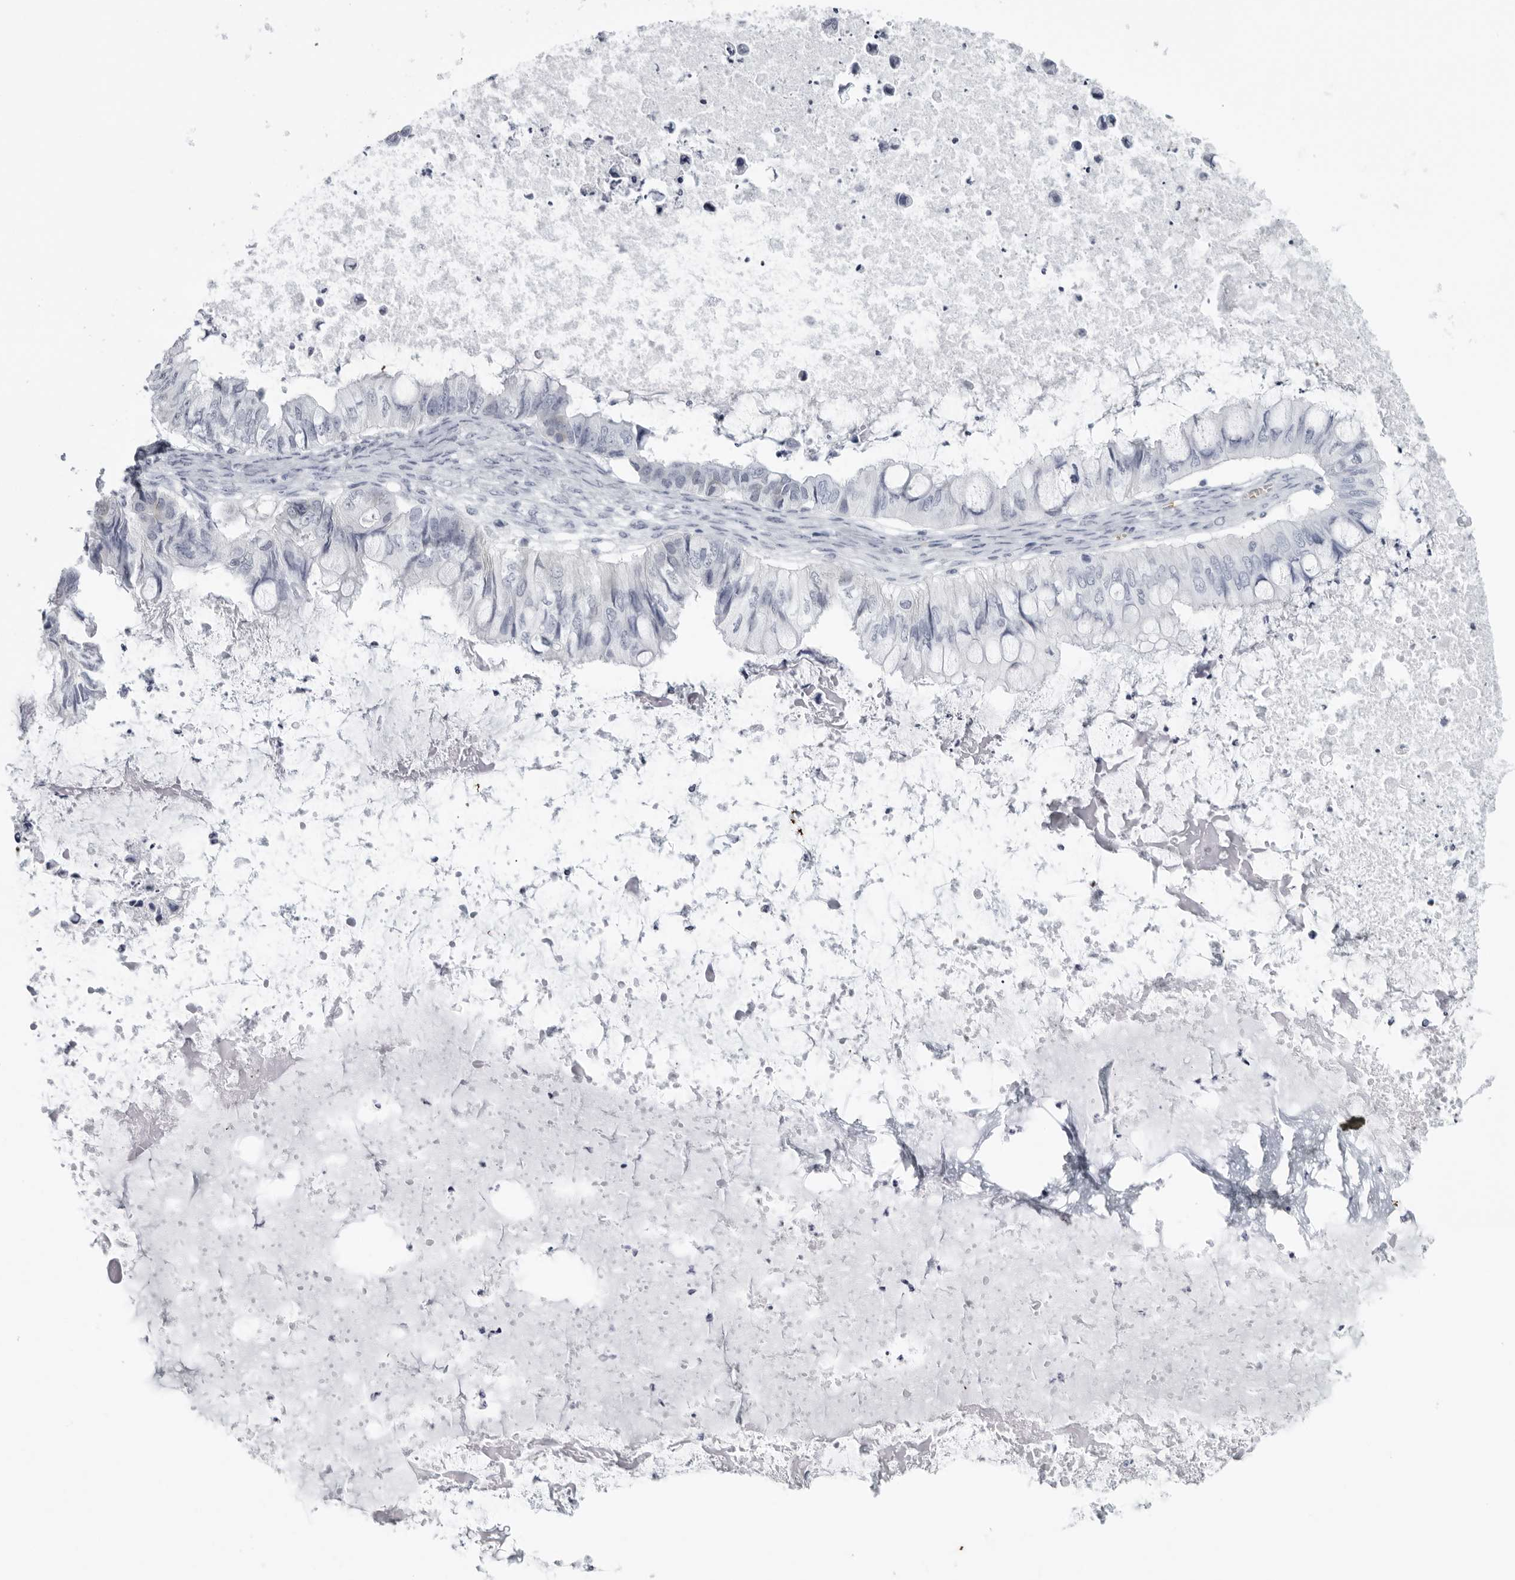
{"staining": {"intensity": "negative", "quantity": "none", "location": "none"}, "tissue": "ovarian cancer", "cell_type": "Tumor cells", "image_type": "cancer", "snomed": [{"axis": "morphology", "description": "Cystadenocarcinoma, mucinous, NOS"}, {"axis": "topography", "description": "Ovary"}], "caption": "Immunohistochemistry (IHC) micrograph of neoplastic tissue: ovarian mucinous cystadenocarcinoma stained with DAB demonstrates no significant protein expression in tumor cells. Brightfield microscopy of immunohistochemistry (IHC) stained with DAB (3,3'-diaminobenzidine) (brown) and hematoxylin (blue), captured at high magnification.", "gene": "EPB41", "patient": {"sex": "female", "age": 80}}